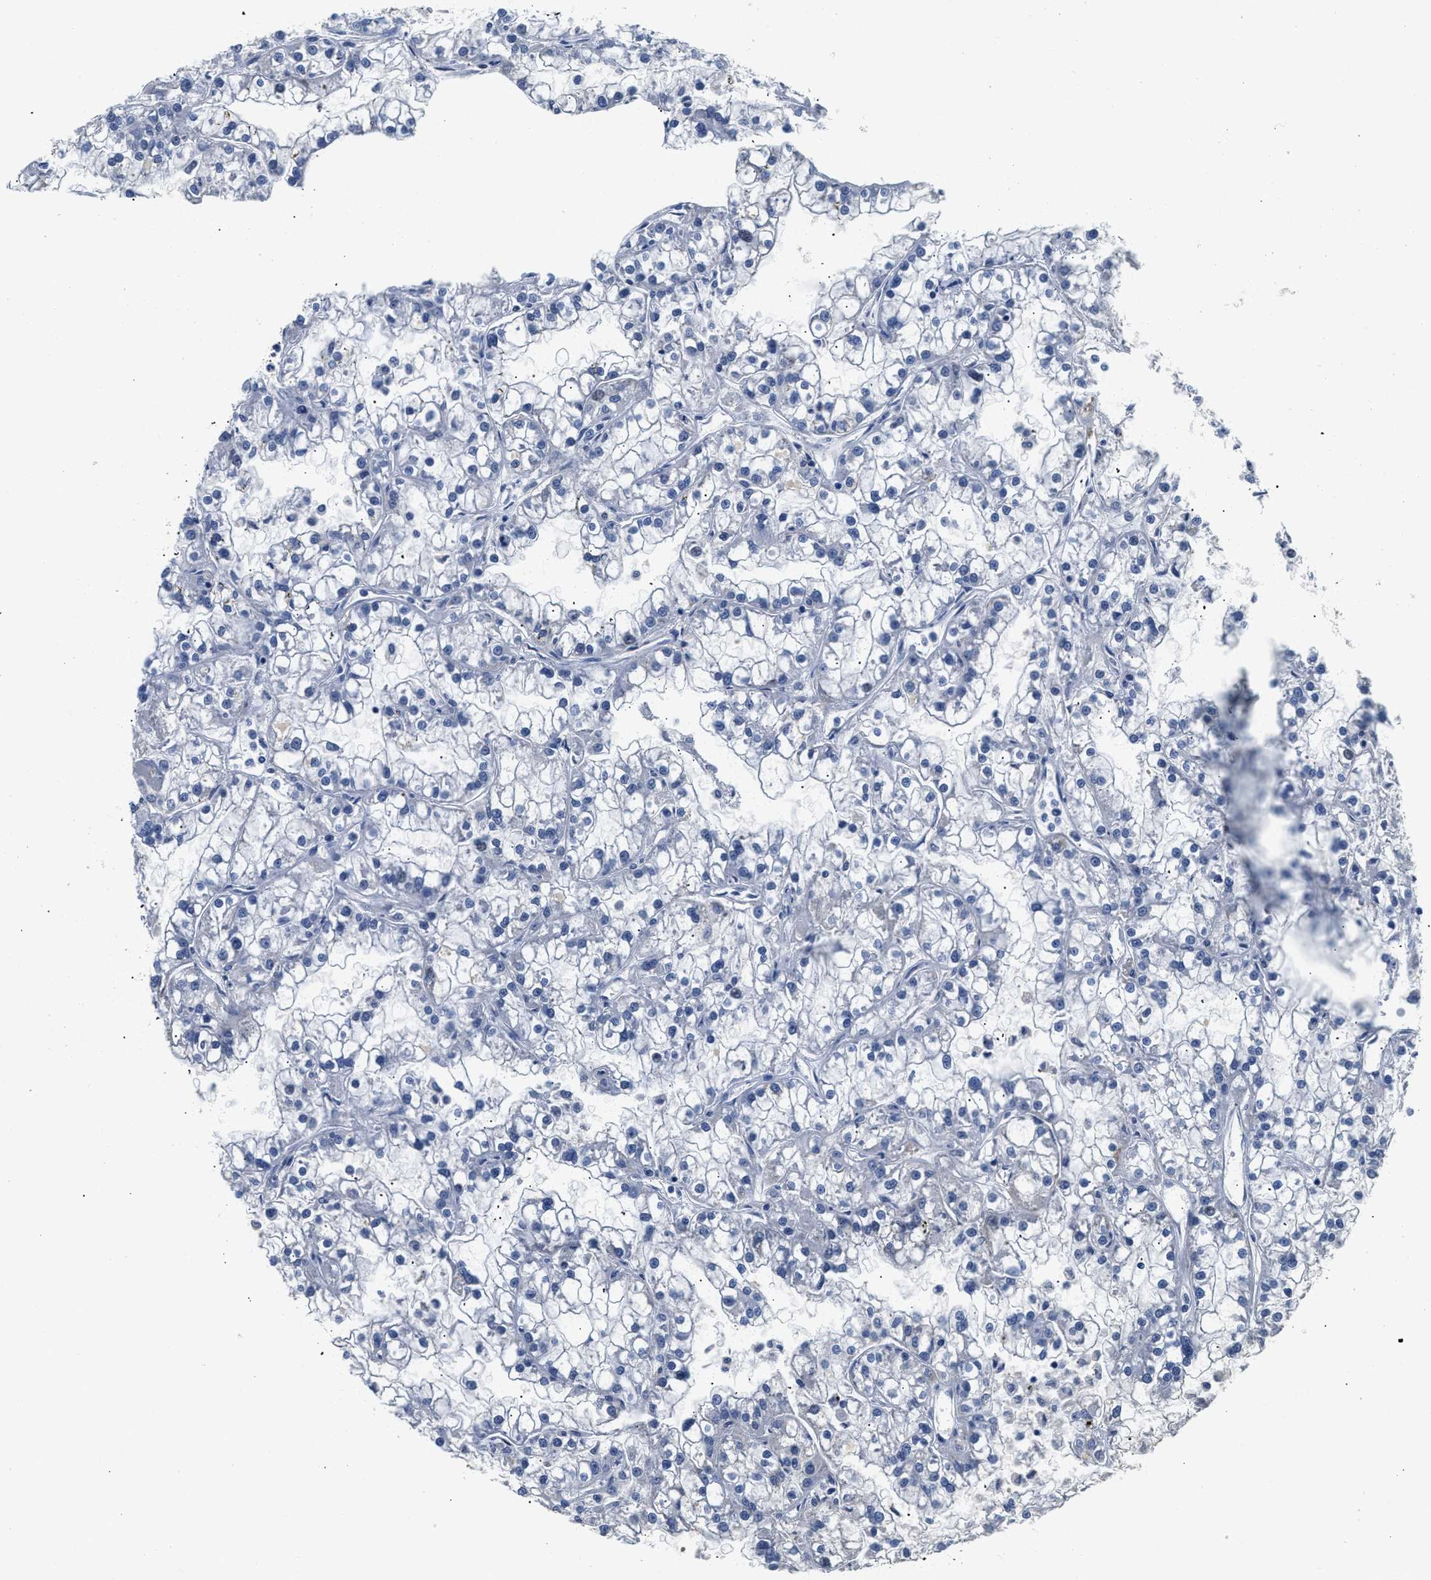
{"staining": {"intensity": "negative", "quantity": "none", "location": "none"}, "tissue": "renal cancer", "cell_type": "Tumor cells", "image_type": "cancer", "snomed": [{"axis": "morphology", "description": "Adenocarcinoma, NOS"}, {"axis": "topography", "description": "Kidney"}], "caption": "The IHC micrograph has no significant staining in tumor cells of adenocarcinoma (renal) tissue.", "gene": "PCK2", "patient": {"sex": "female", "age": 52}}